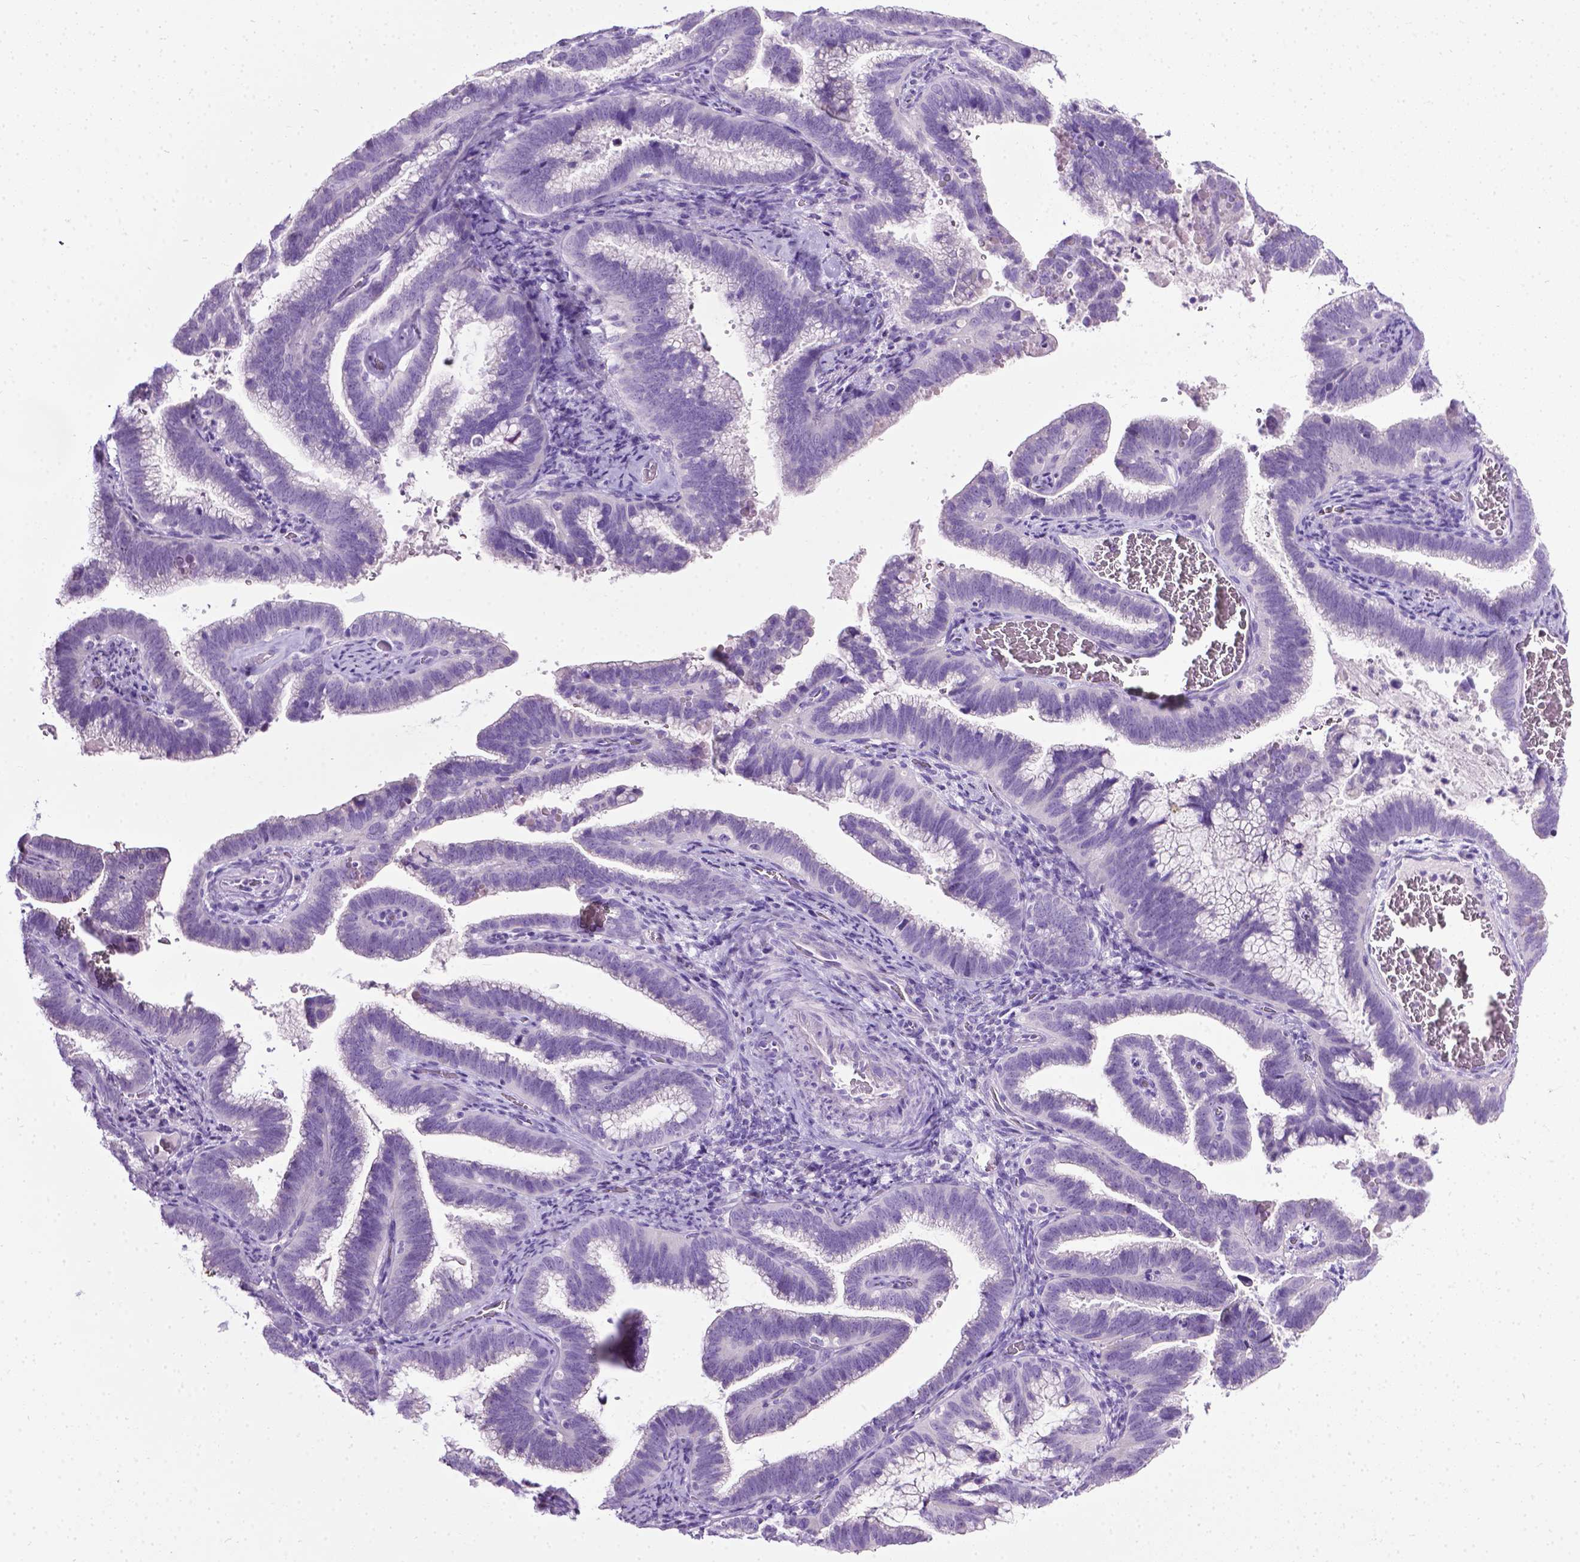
{"staining": {"intensity": "negative", "quantity": "none", "location": "none"}, "tissue": "cervical cancer", "cell_type": "Tumor cells", "image_type": "cancer", "snomed": [{"axis": "morphology", "description": "Adenocarcinoma, NOS"}, {"axis": "topography", "description": "Cervix"}], "caption": "Tumor cells are negative for brown protein staining in cervical cancer.", "gene": "LELP1", "patient": {"sex": "female", "age": 61}}